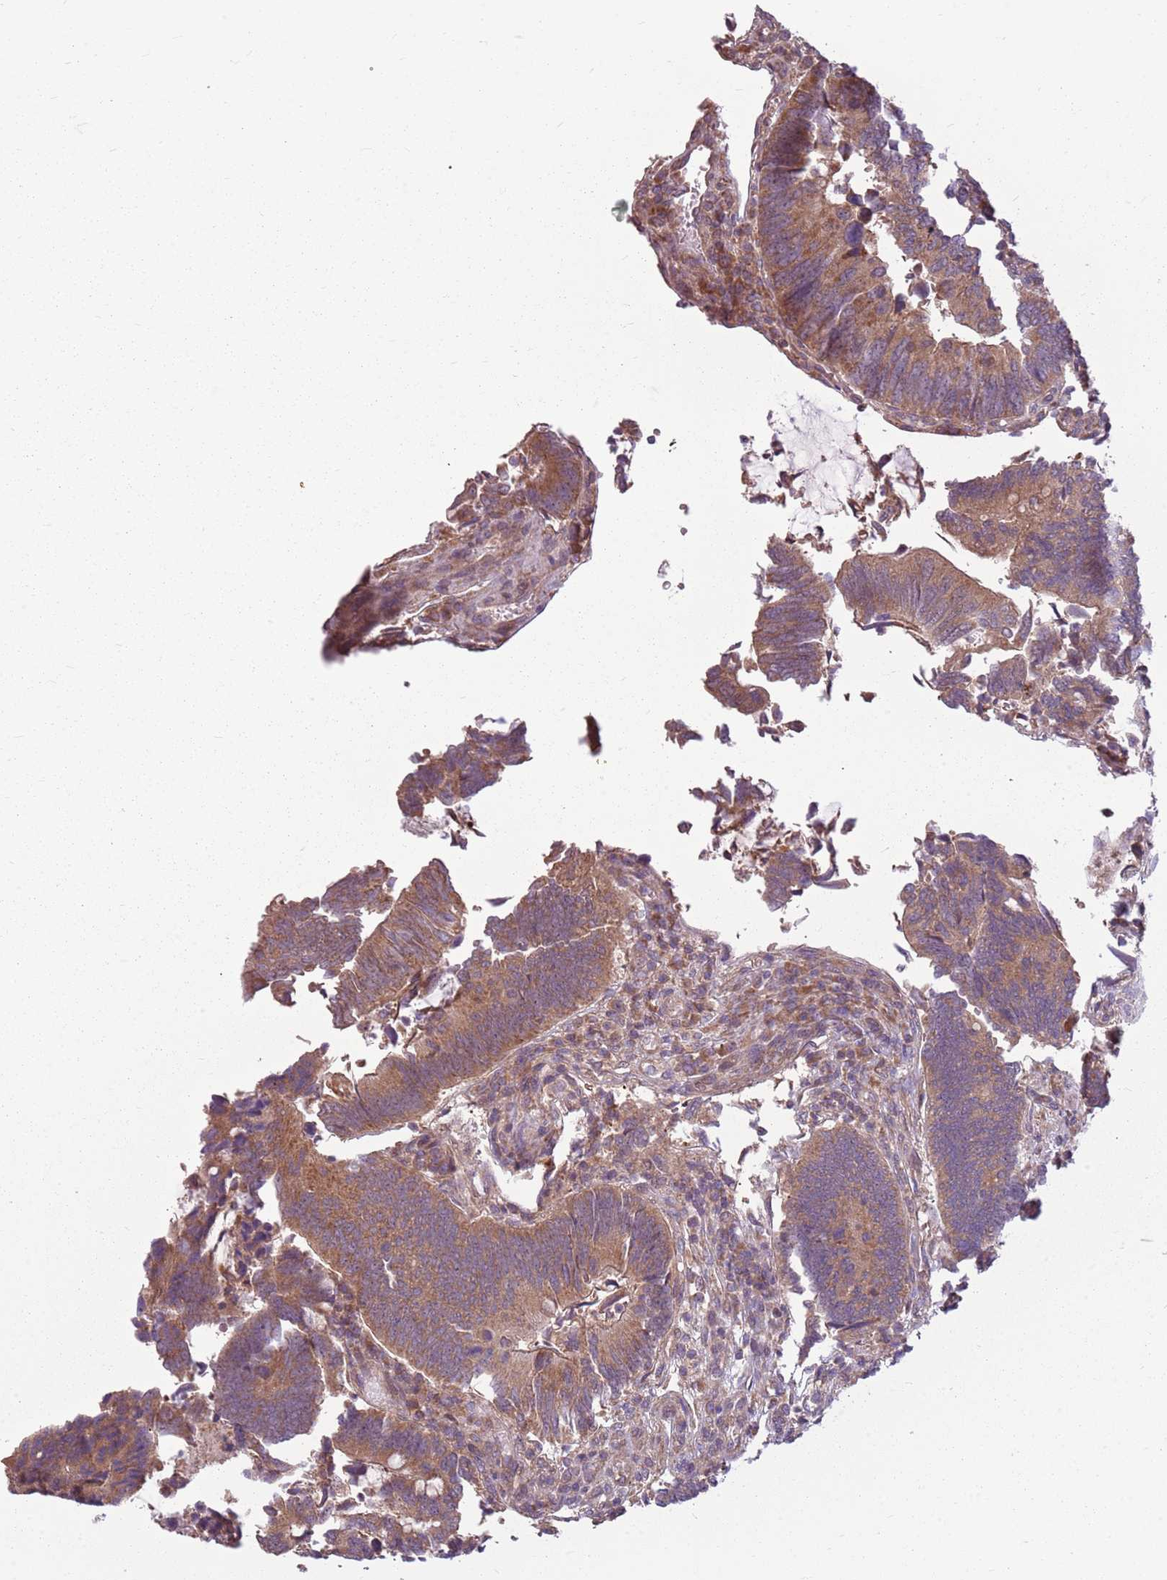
{"staining": {"intensity": "moderate", "quantity": ">75%", "location": "cytoplasmic/membranous"}, "tissue": "colorectal cancer", "cell_type": "Tumor cells", "image_type": "cancer", "snomed": [{"axis": "morphology", "description": "Adenocarcinoma, NOS"}, {"axis": "topography", "description": "Colon"}], "caption": "Moderate cytoplasmic/membranous expression is identified in approximately >75% of tumor cells in colorectal cancer (adenocarcinoma).", "gene": "RPL21", "patient": {"sex": "male", "age": 87}}